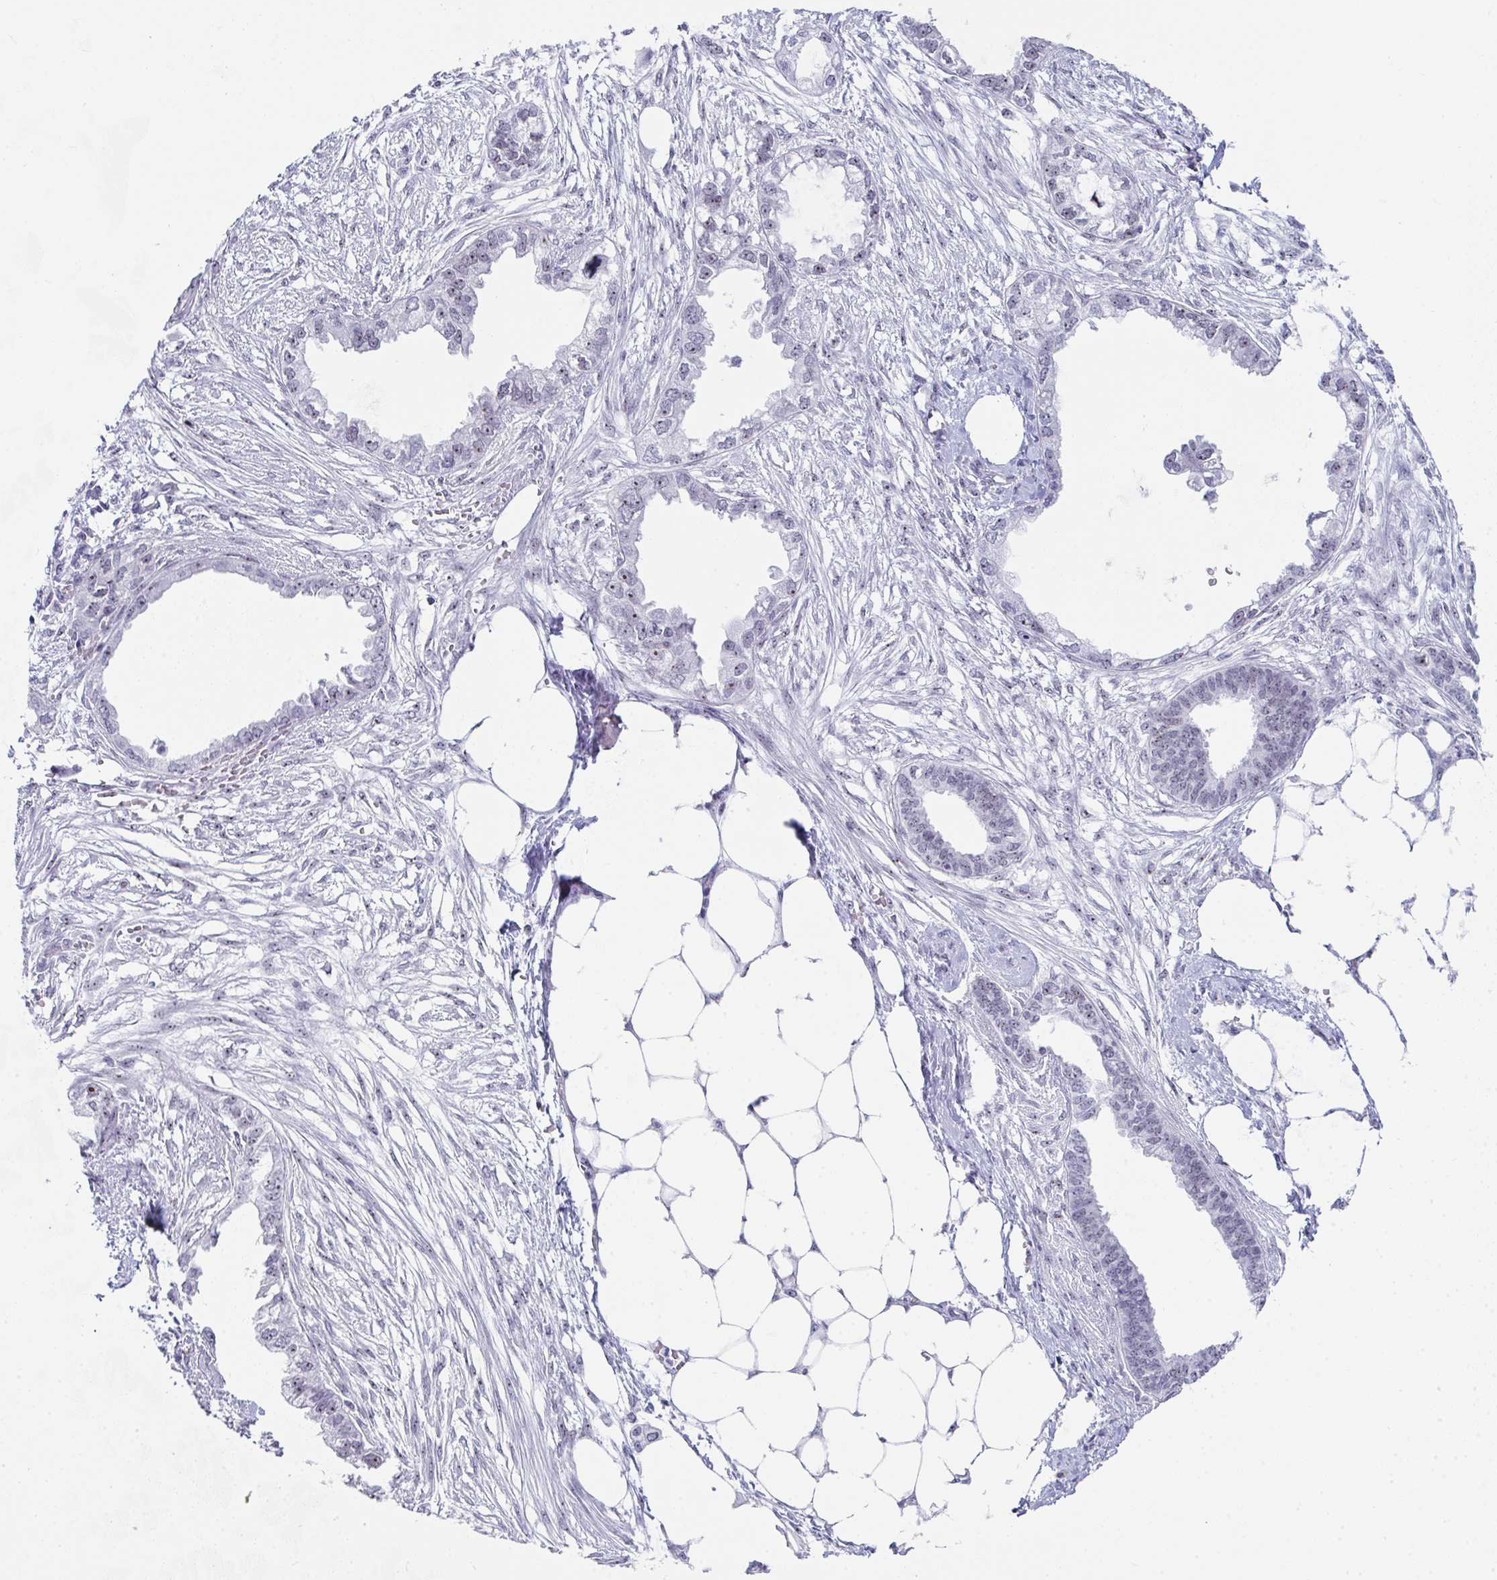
{"staining": {"intensity": "moderate", "quantity": "<25%", "location": "nuclear"}, "tissue": "endometrial cancer", "cell_type": "Tumor cells", "image_type": "cancer", "snomed": [{"axis": "morphology", "description": "Adenocarcinoma, NOS"}, {"axis": "morphology", "description": "Adenocarcinoma, metastatic, NOS"}, {"axis": "topography", "description": "Adipose tissue"}, {"axis": "topography", "description": "Endometrium"}], "caption": "Metastatic adenocarcinoma (endometrial) stained with a brown dye exhibits moderate nuclear positive staining in about <25% of tumor cells.", "gene": "NOP10", "patient": {"sex": "female", "age": 67}}